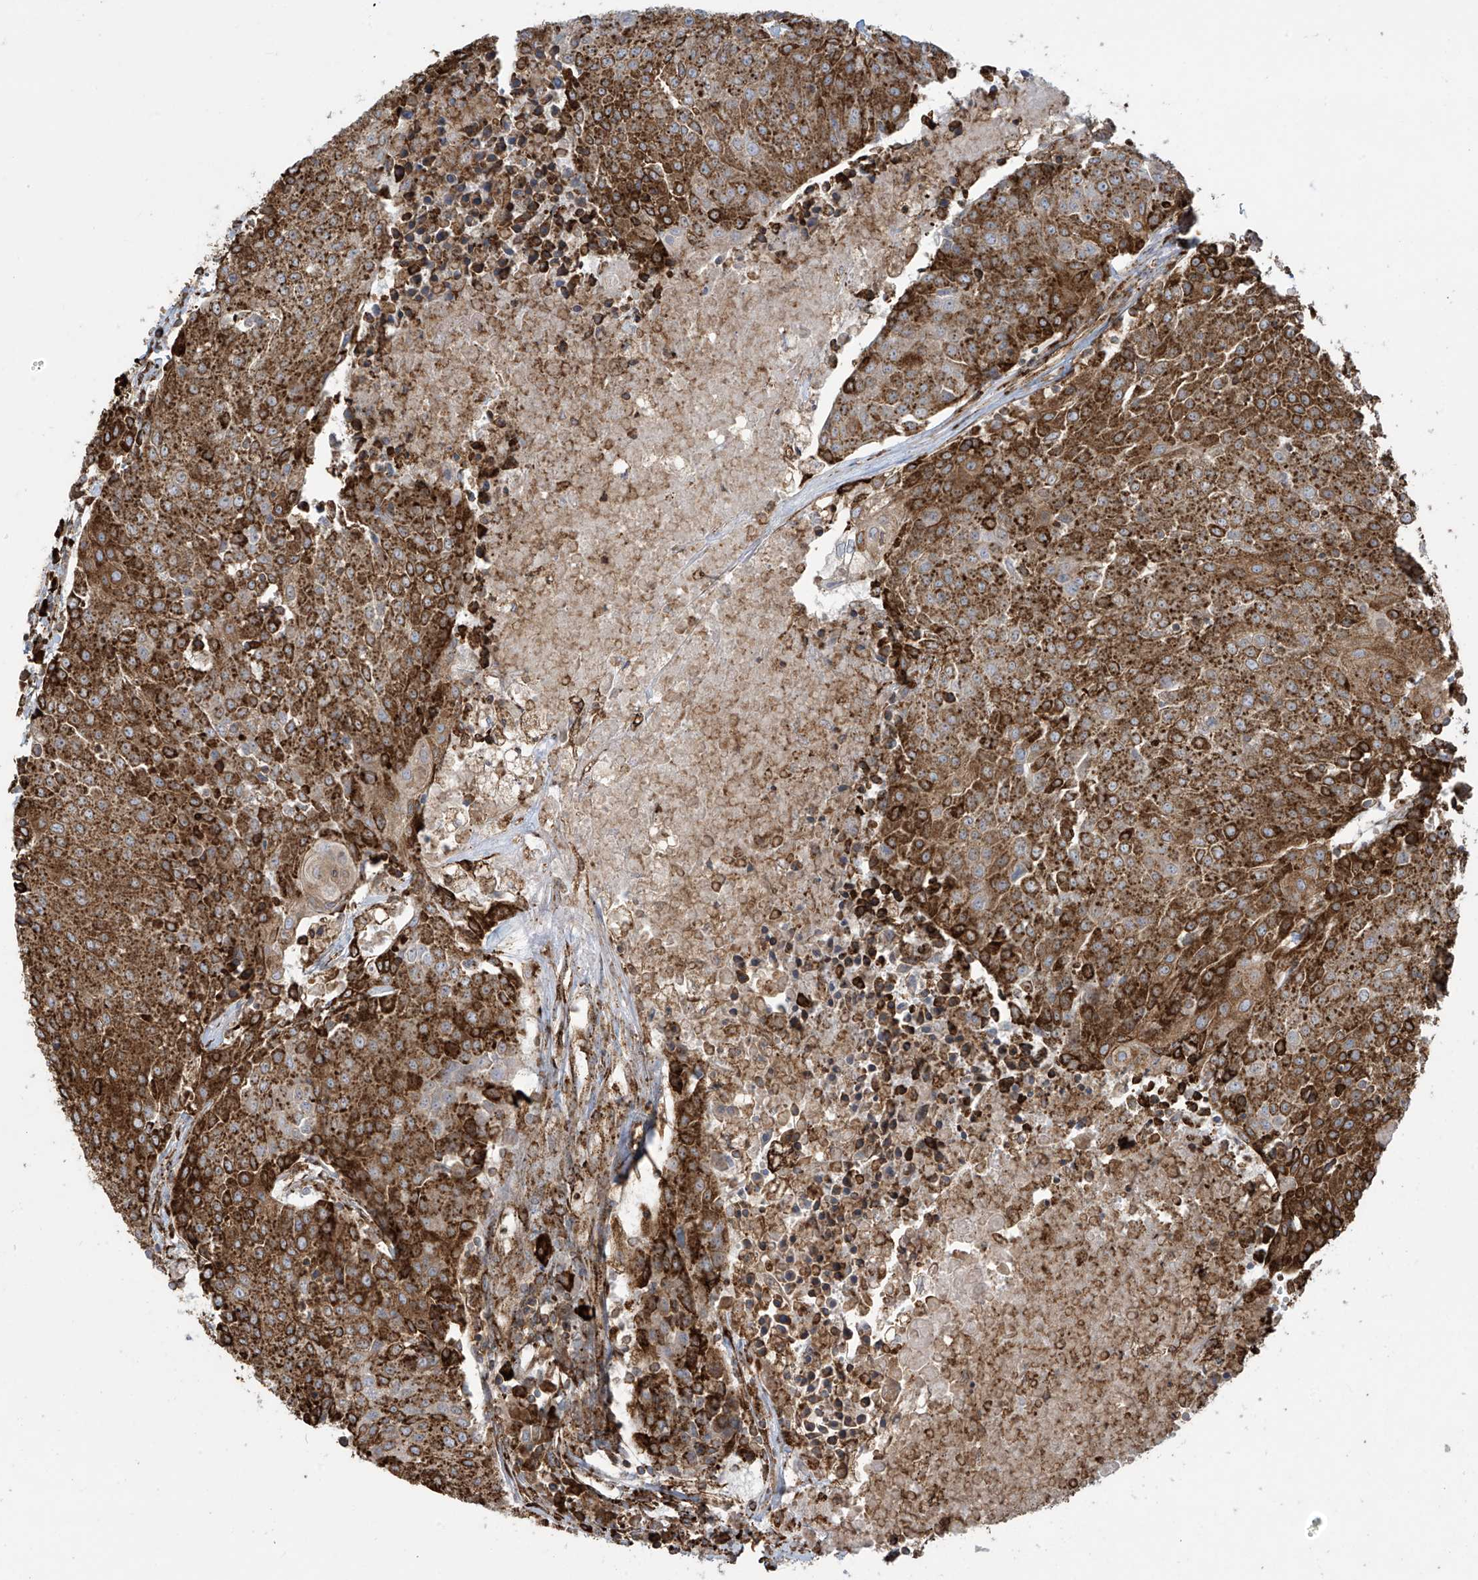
{"staining": {"intensity": "strong", "quantity": ">75%", "location": "cytoplasmic/membranous"}, "tissue": "urothelial cancer", "cell_type": "Tumor cells", "image_type": "cancer", "snomed": [{"axis": "morphology", "description": "Urothelial carcinoma, High grade"}, {"axis": "topography", "description": "Urinary bladder"}], "caption": "IHC micrograph of human urothelial cancer stained for a protein (brown), which reveals high levels of strong cytoplasmic/membranous expression in approximately >75% of tumor cells.", "gene": "MX1", "patient": {"sex": "female", "age": 85}}